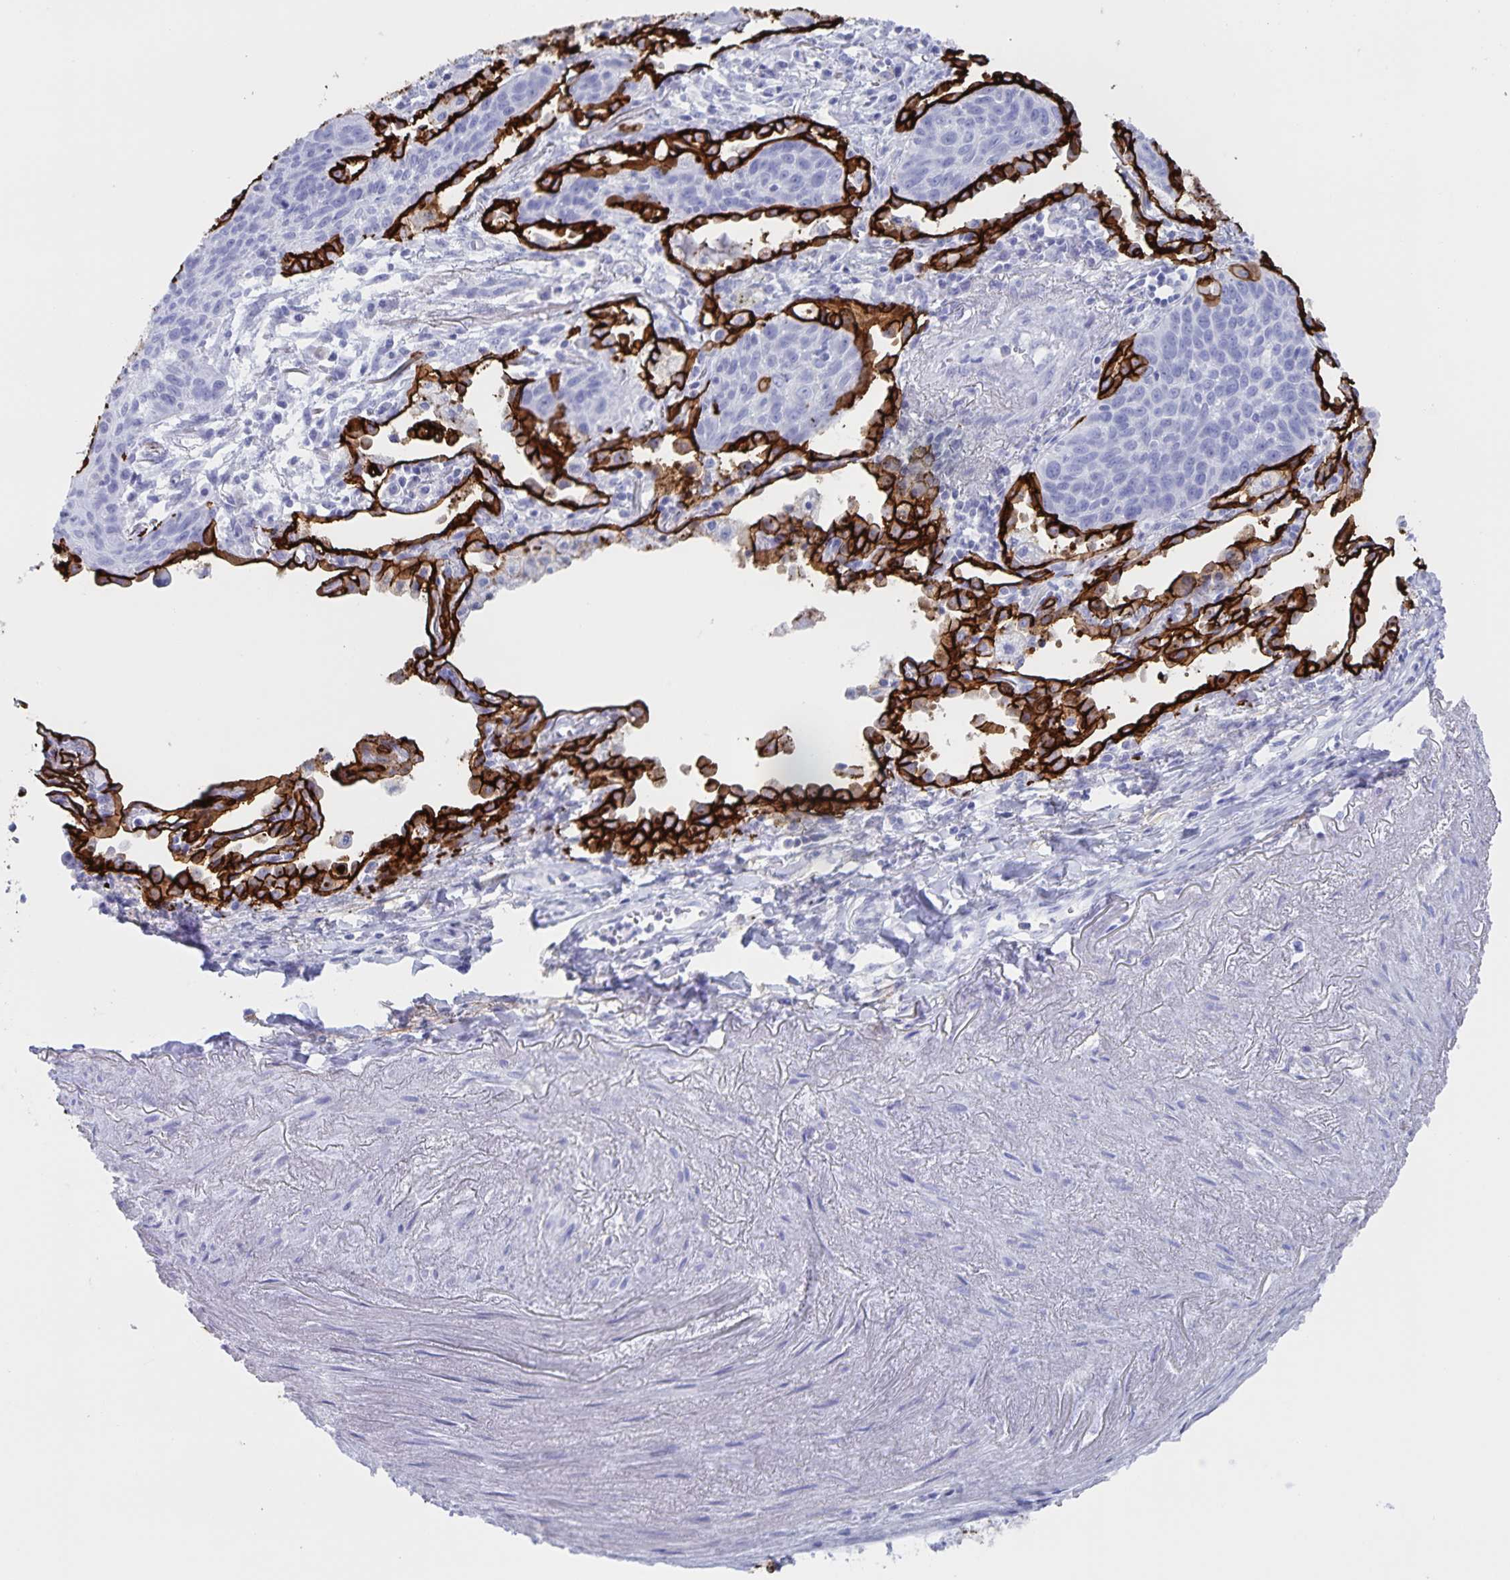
{"staining": {"intensity": "negative", "quantity": "none", "location": "none"}, "tissue": "lung cancer", "cell_type": "Tumor cells", "image_type": "cancer", "snomed": [{"axis": "morphology", "description": "Squamous cell carcinoma, NOS"}, {"axis": "topography", "description": "Lung"}], "caption": "This is an IHC micrograph of lung squamous cell carcinoma. There is no positivity in tumor cells.", "gene": "AQP4", "patient": {"sex": "male", "age": 71}}